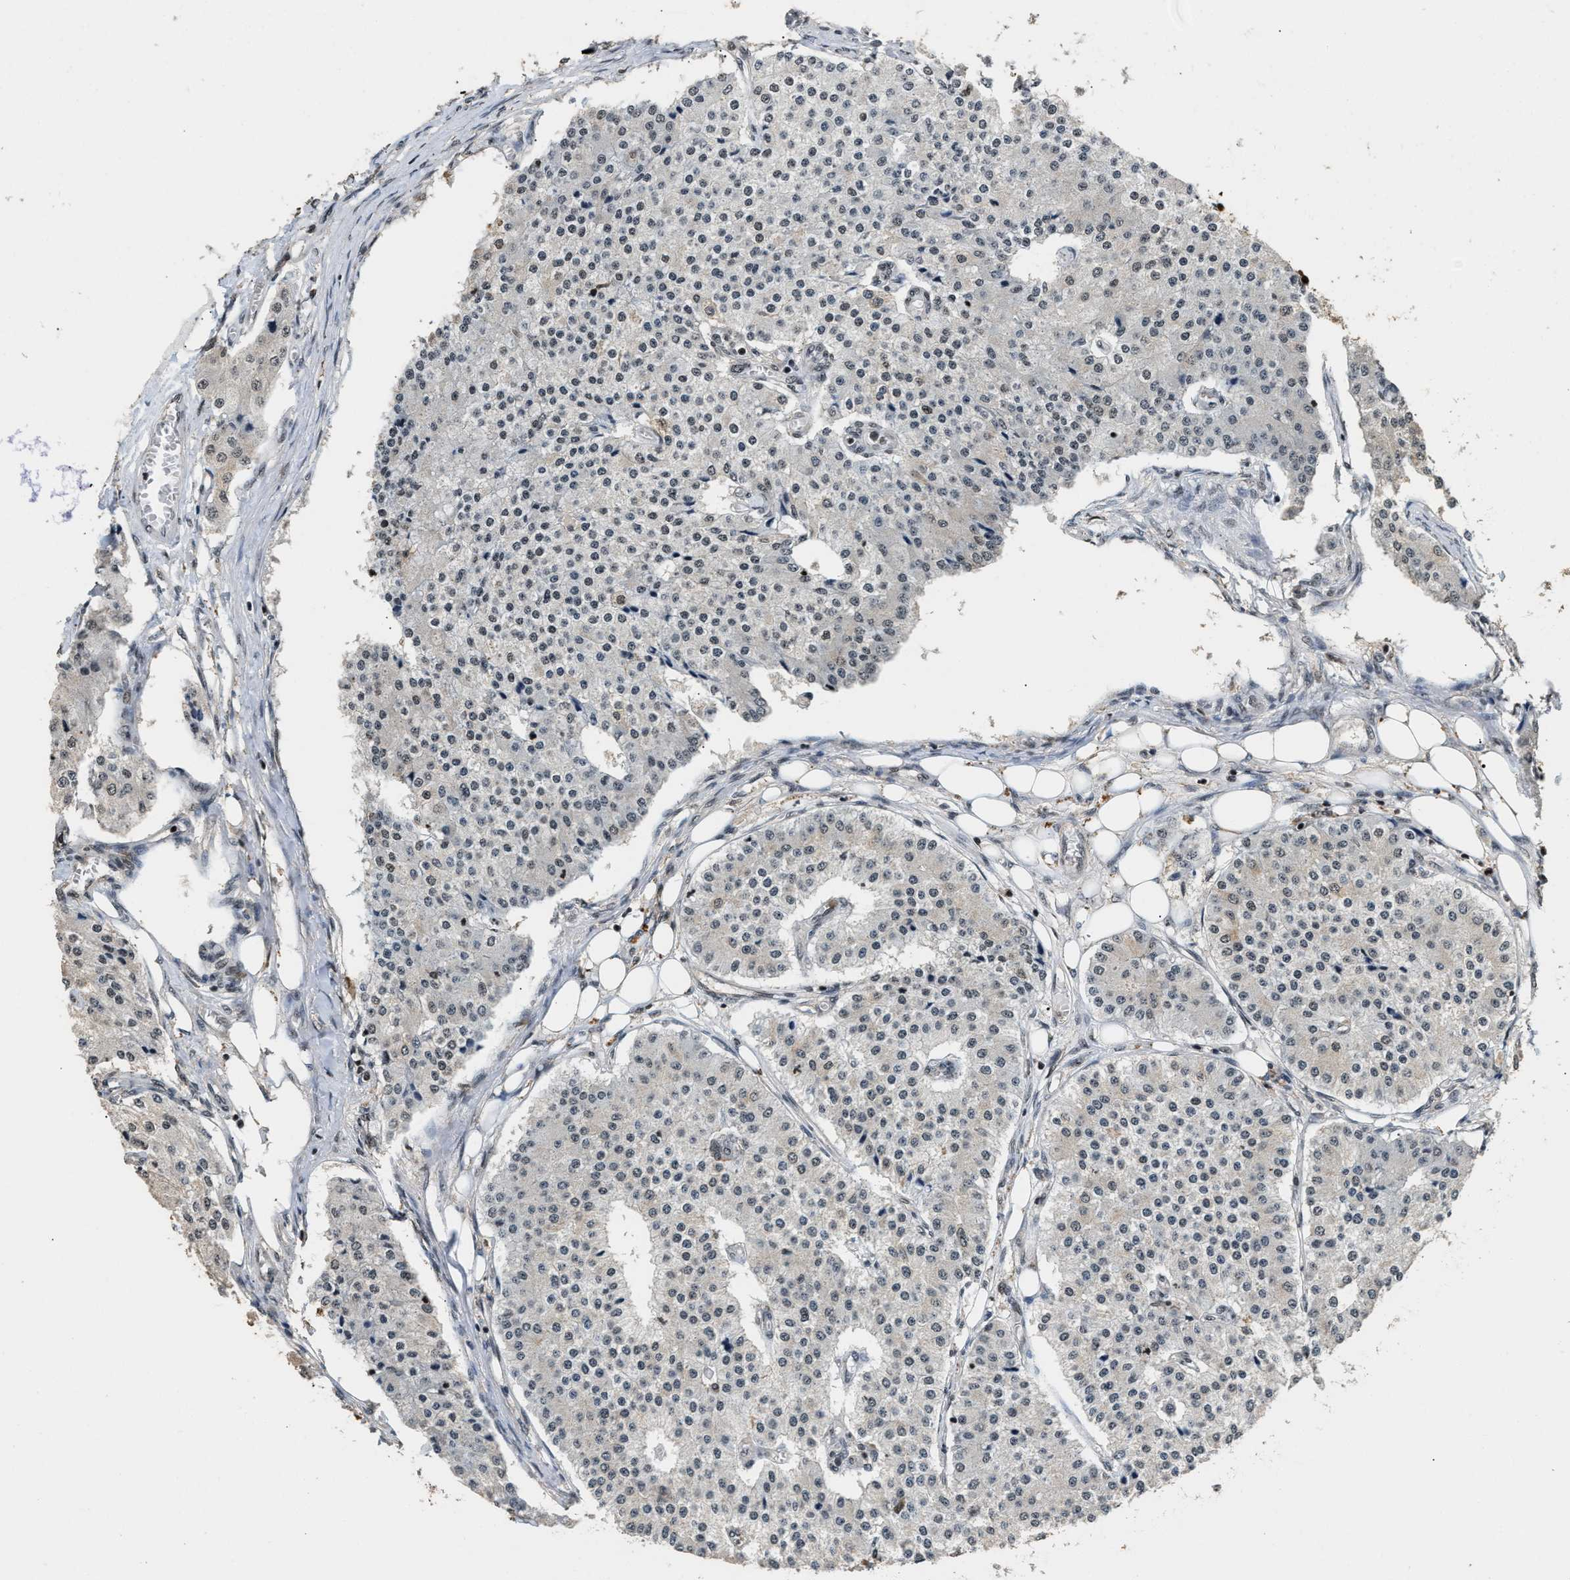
{"staining": {"intensity": "weak", "quantity": "<25%", "location": "nuclear"}, "tissue": "carcinoid", "cell_type": "Tumor cells", "image_type": "cancer", "snomed": [{"axis": "morphology", "description": "Carcinoid, malignant, NOS"}, {"axis": "topography", "description": "Colon"}], "caption": "High magnification brightfield microscopy of malignant carcinoid stained with DAB (brown) and counterstained with hematoxylin (blue): tumor cells show no significant staining.", "gene": "RAD21", "patient": {"sex": "female", "age": 52}}